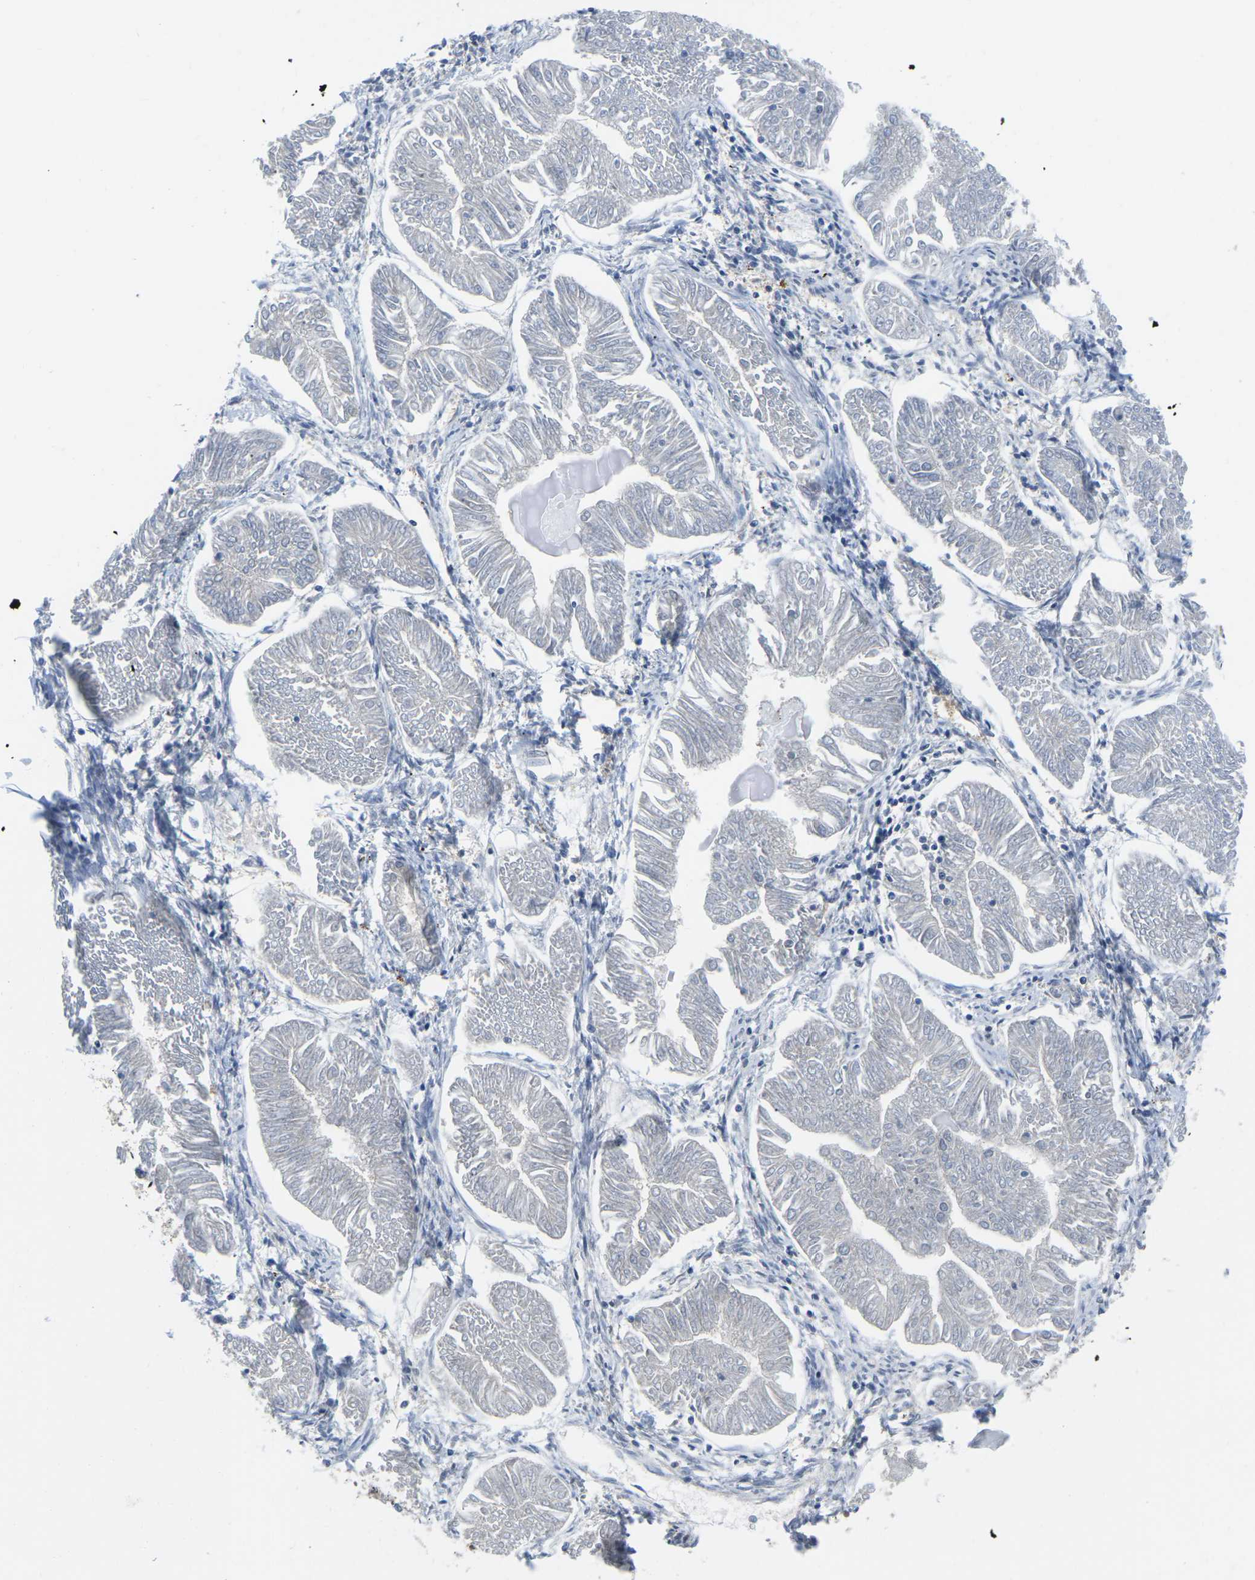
{"staining": {"intensity": "negative", "quantity": "none", "location": "none"}, "tissue": "endometrial cancer", "cell_type": "Tumor cells", "image_type": "cancer", "snomed": [{"axis": "morphology", "description": "Adenocarcinoma, NOS"}, {"axis": "topography", "description": "Endometrium"}], "caption": "This is an immunohistochemistry (IHC) image of human adenocarcinoma (endometrial). There is no positivity in tumor cells.", "gene": "UBA7", "patient": {"sex": "female", "age": 53}}